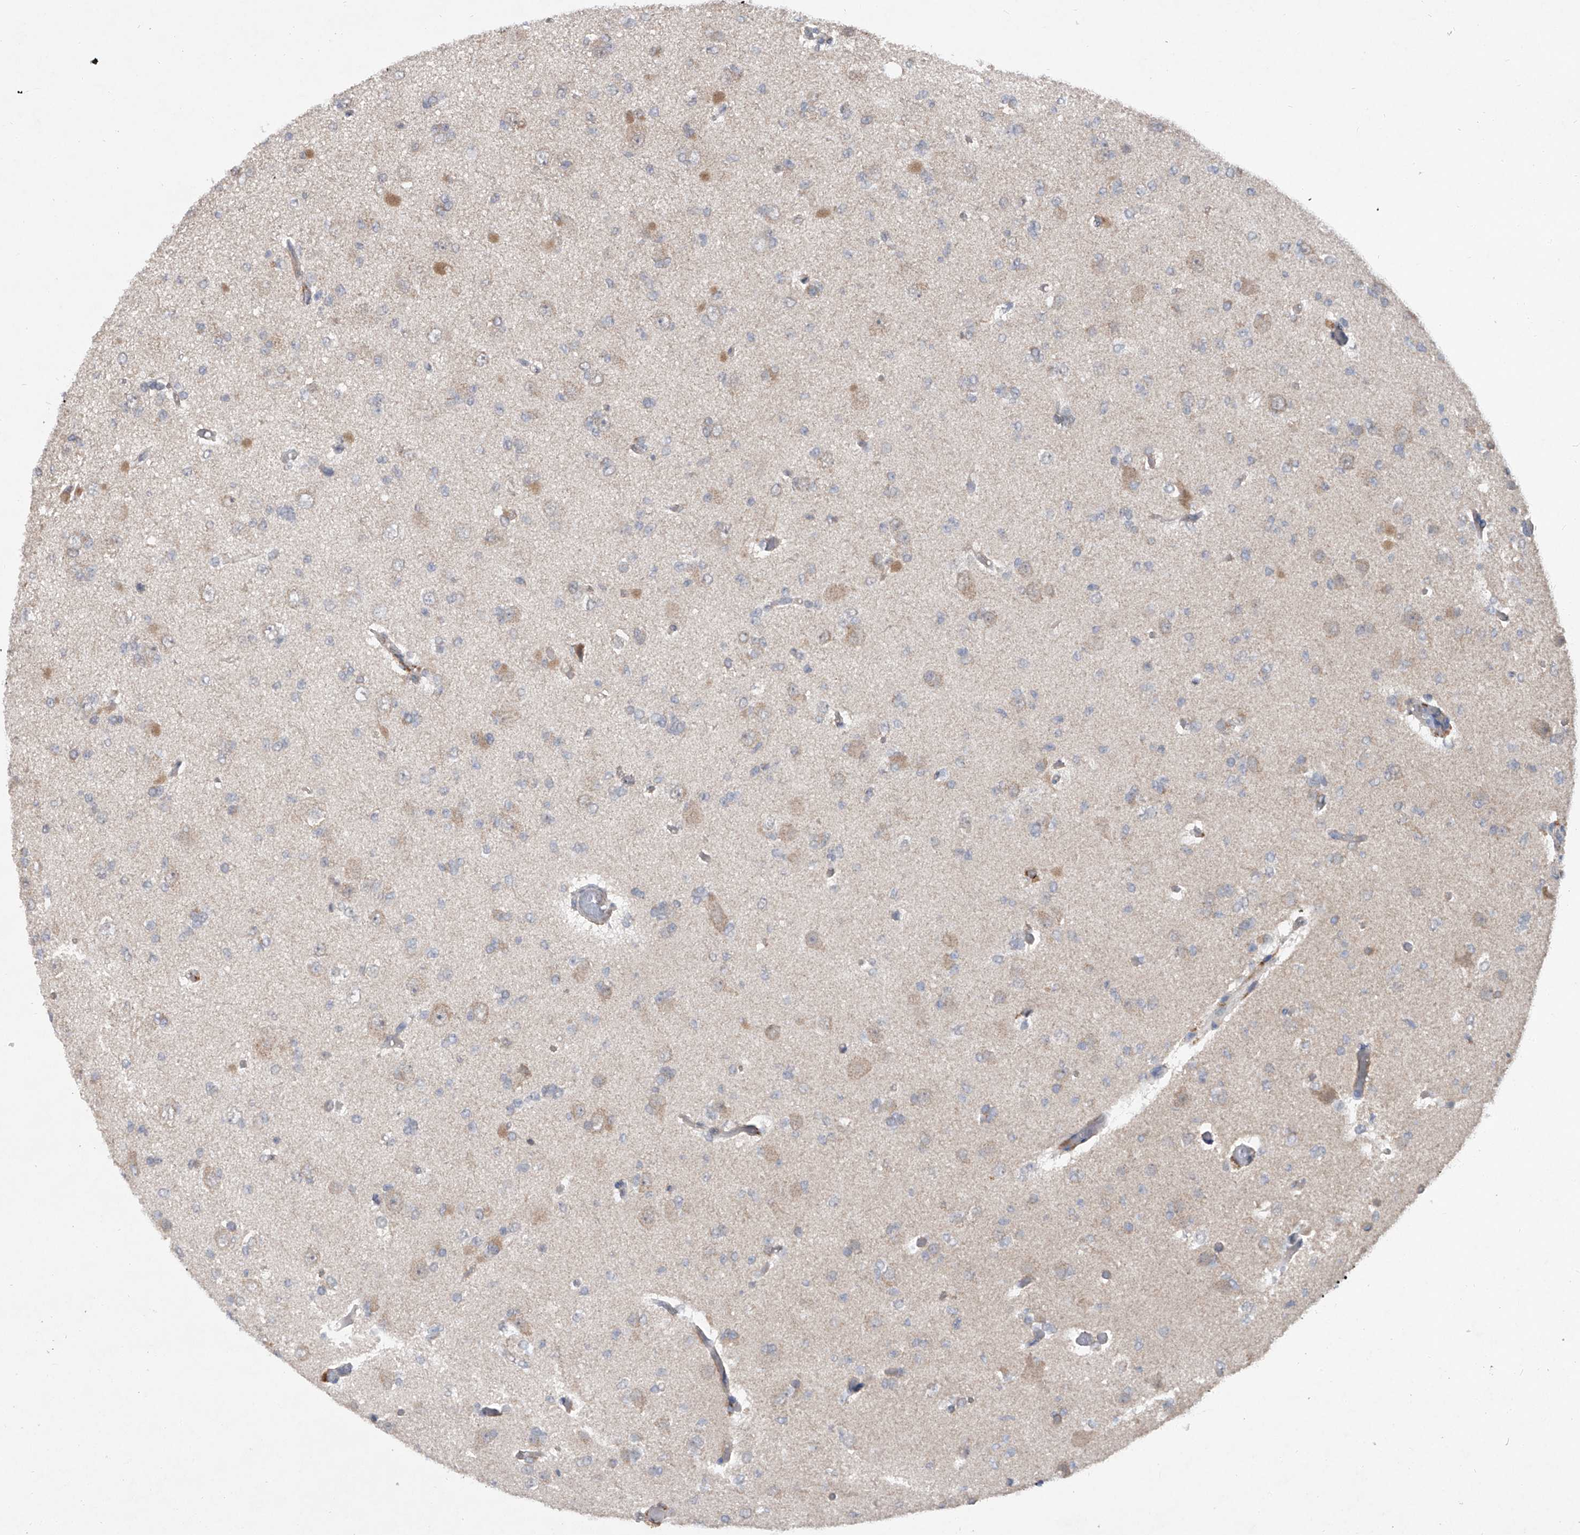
{"staining": {"intensity": "weak", "quantity": "<25%", "location": "cytoplasmic/membranous"}, "tissue": "glioma", "cell_type": "Tumor cells", "image_type": "cancer", "snomed": [{"axis": "morphology", "description": "Glioma, malignant, Low grade"}, {"axis": "topography", "description": "Brain"}], "caption": "Tumor cells are negative for protein expression in human glioma.", "gene": "GEMIN8", "patient": {"sex": "female", "age": 22}}